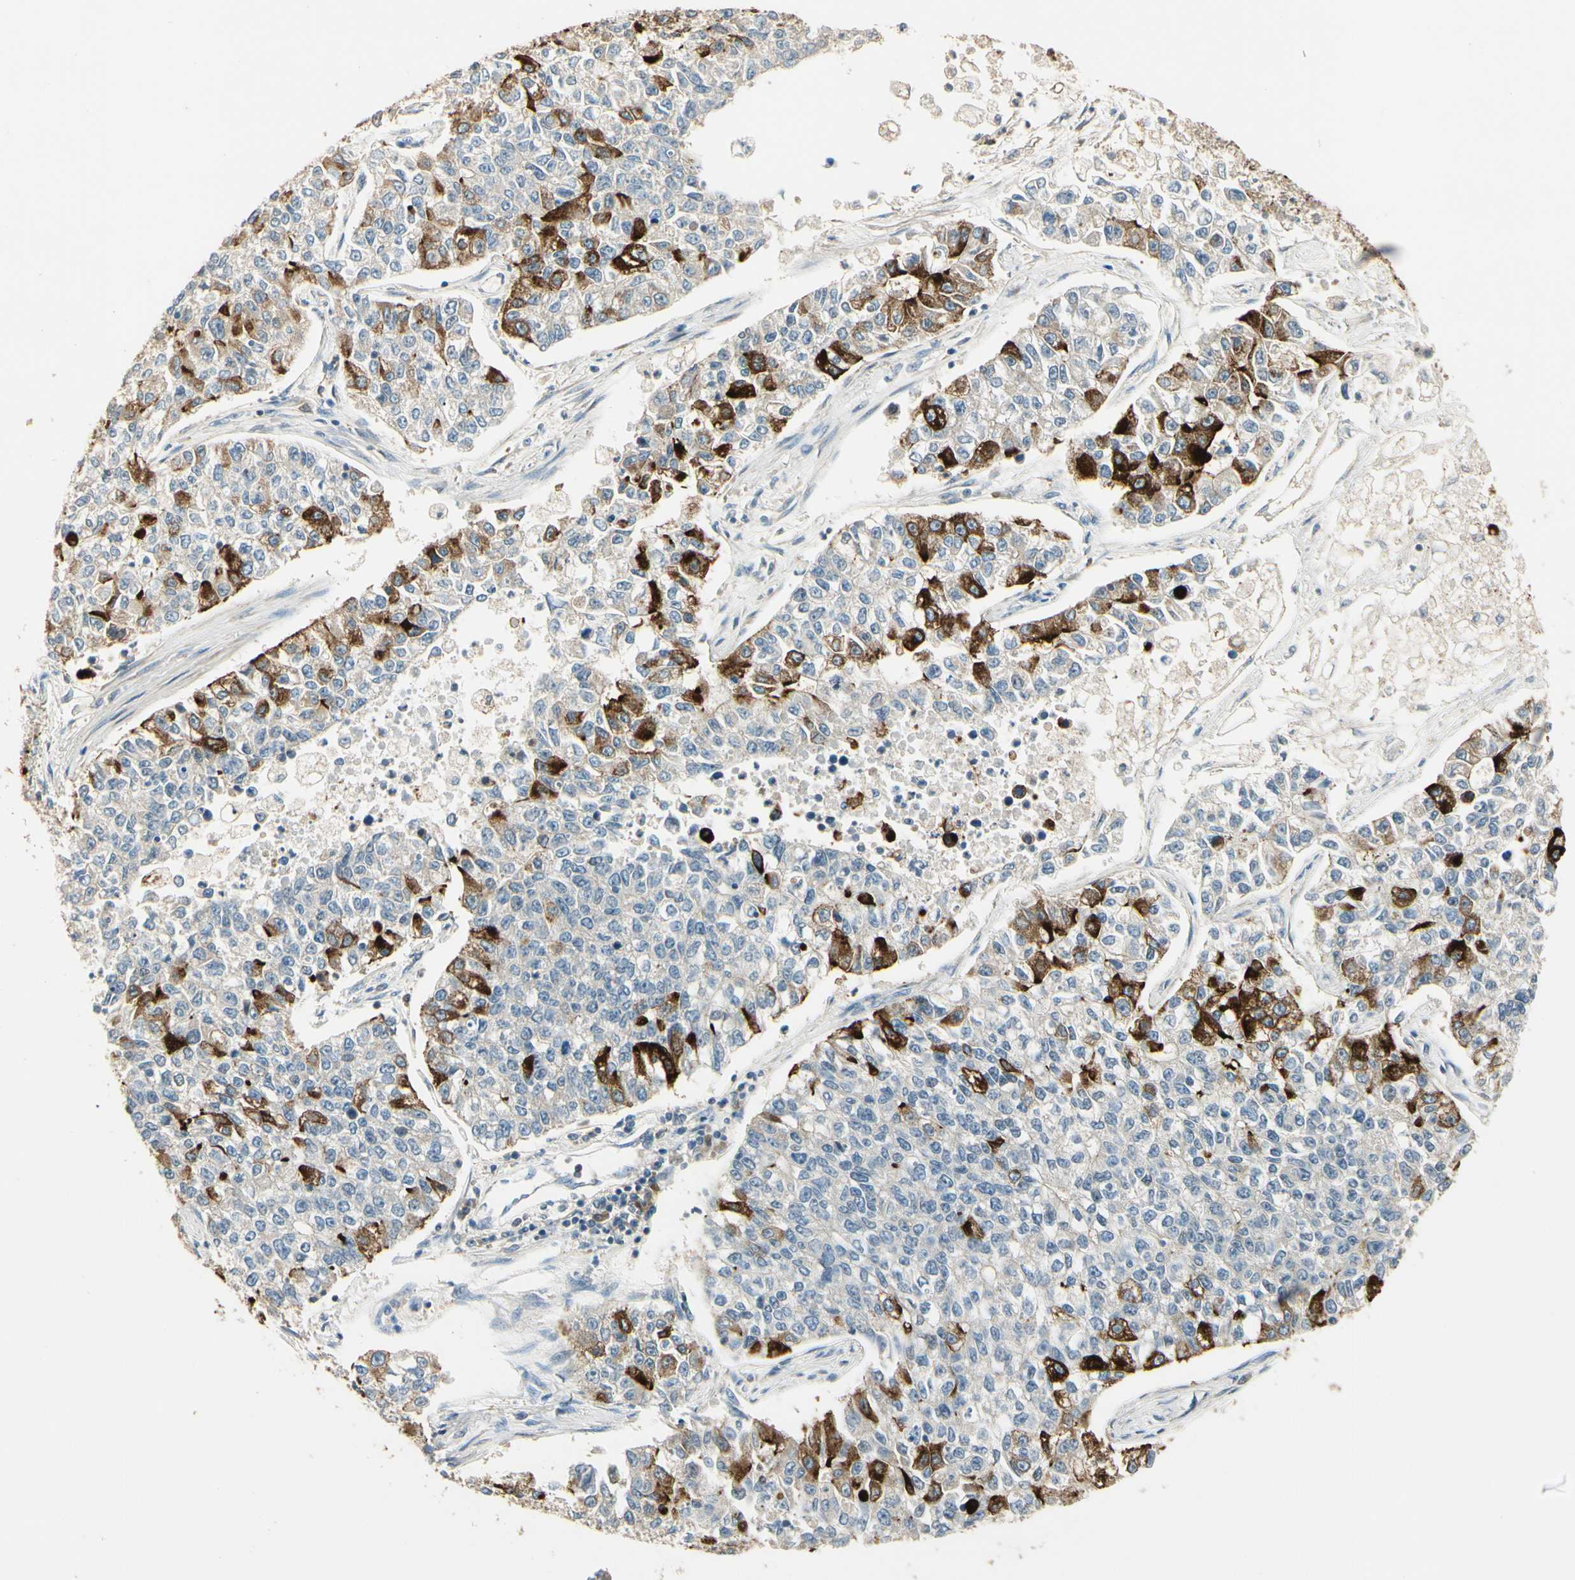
{"staining": {"intensity": "strong", "quantity": "25%-75%", "location": "cytoplasmic/membranous"}, "tissue": "lung cancer", "cell_type": "Tumor cells", "image_type": "cancer", "snomed": [{"axis": "morphology", "description": "Adenocarcinoma, NOS"}, {"axis": "topography", "description": "Lung"}], "caption": "A brown stain shows strong cytoplasmic/membranous staining of a protein in lung cancer tumor cells. The protein is shown in brown color, while the nuclei are stained blue.", "gene": "PLXNA1", "patient": {"sex": "male", "age": 49}}